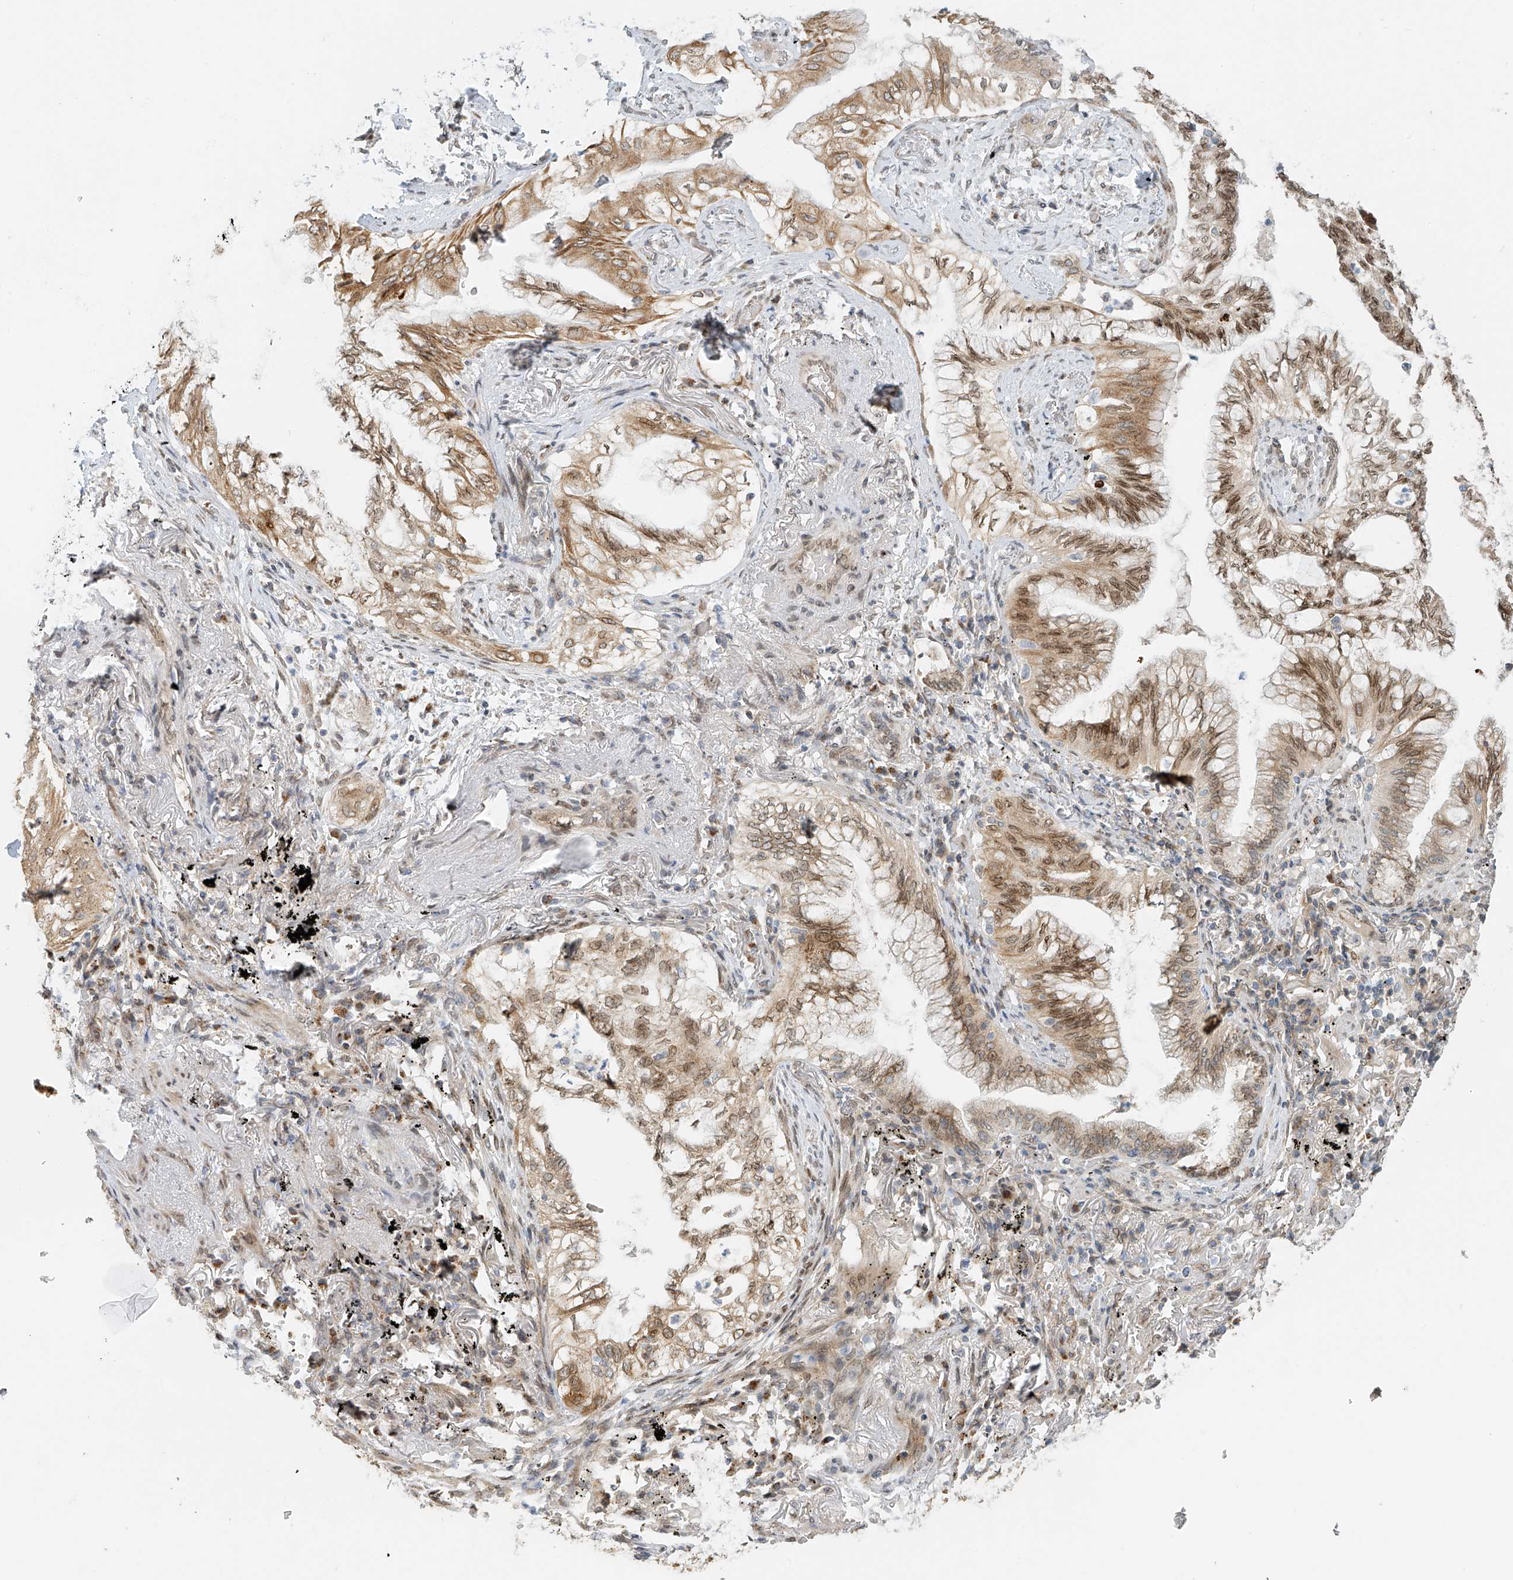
{"staining": {"intensity": "moderate", "quantity": ">75%", "location": "cytoplasmic/membranous,nuclear"}, "tissue": "lung cancer", "cell_type": "Tumor cells", "image_type": "cancer", "snomed": [{"axis": "morphology", "description": "Adenocarcinoma, NOS"}, {"axis": "topography", "description": "Lung"}], "caption": "High-power microscopy captured an immunohistochemistry photomicrograph of lung cancer, revealing moderate cytoplasmic/membranous and nuclear positivity in about >75% of tumor cells.", "gene": "STARD9", "patient": {"sex": "female", "age": 70}}